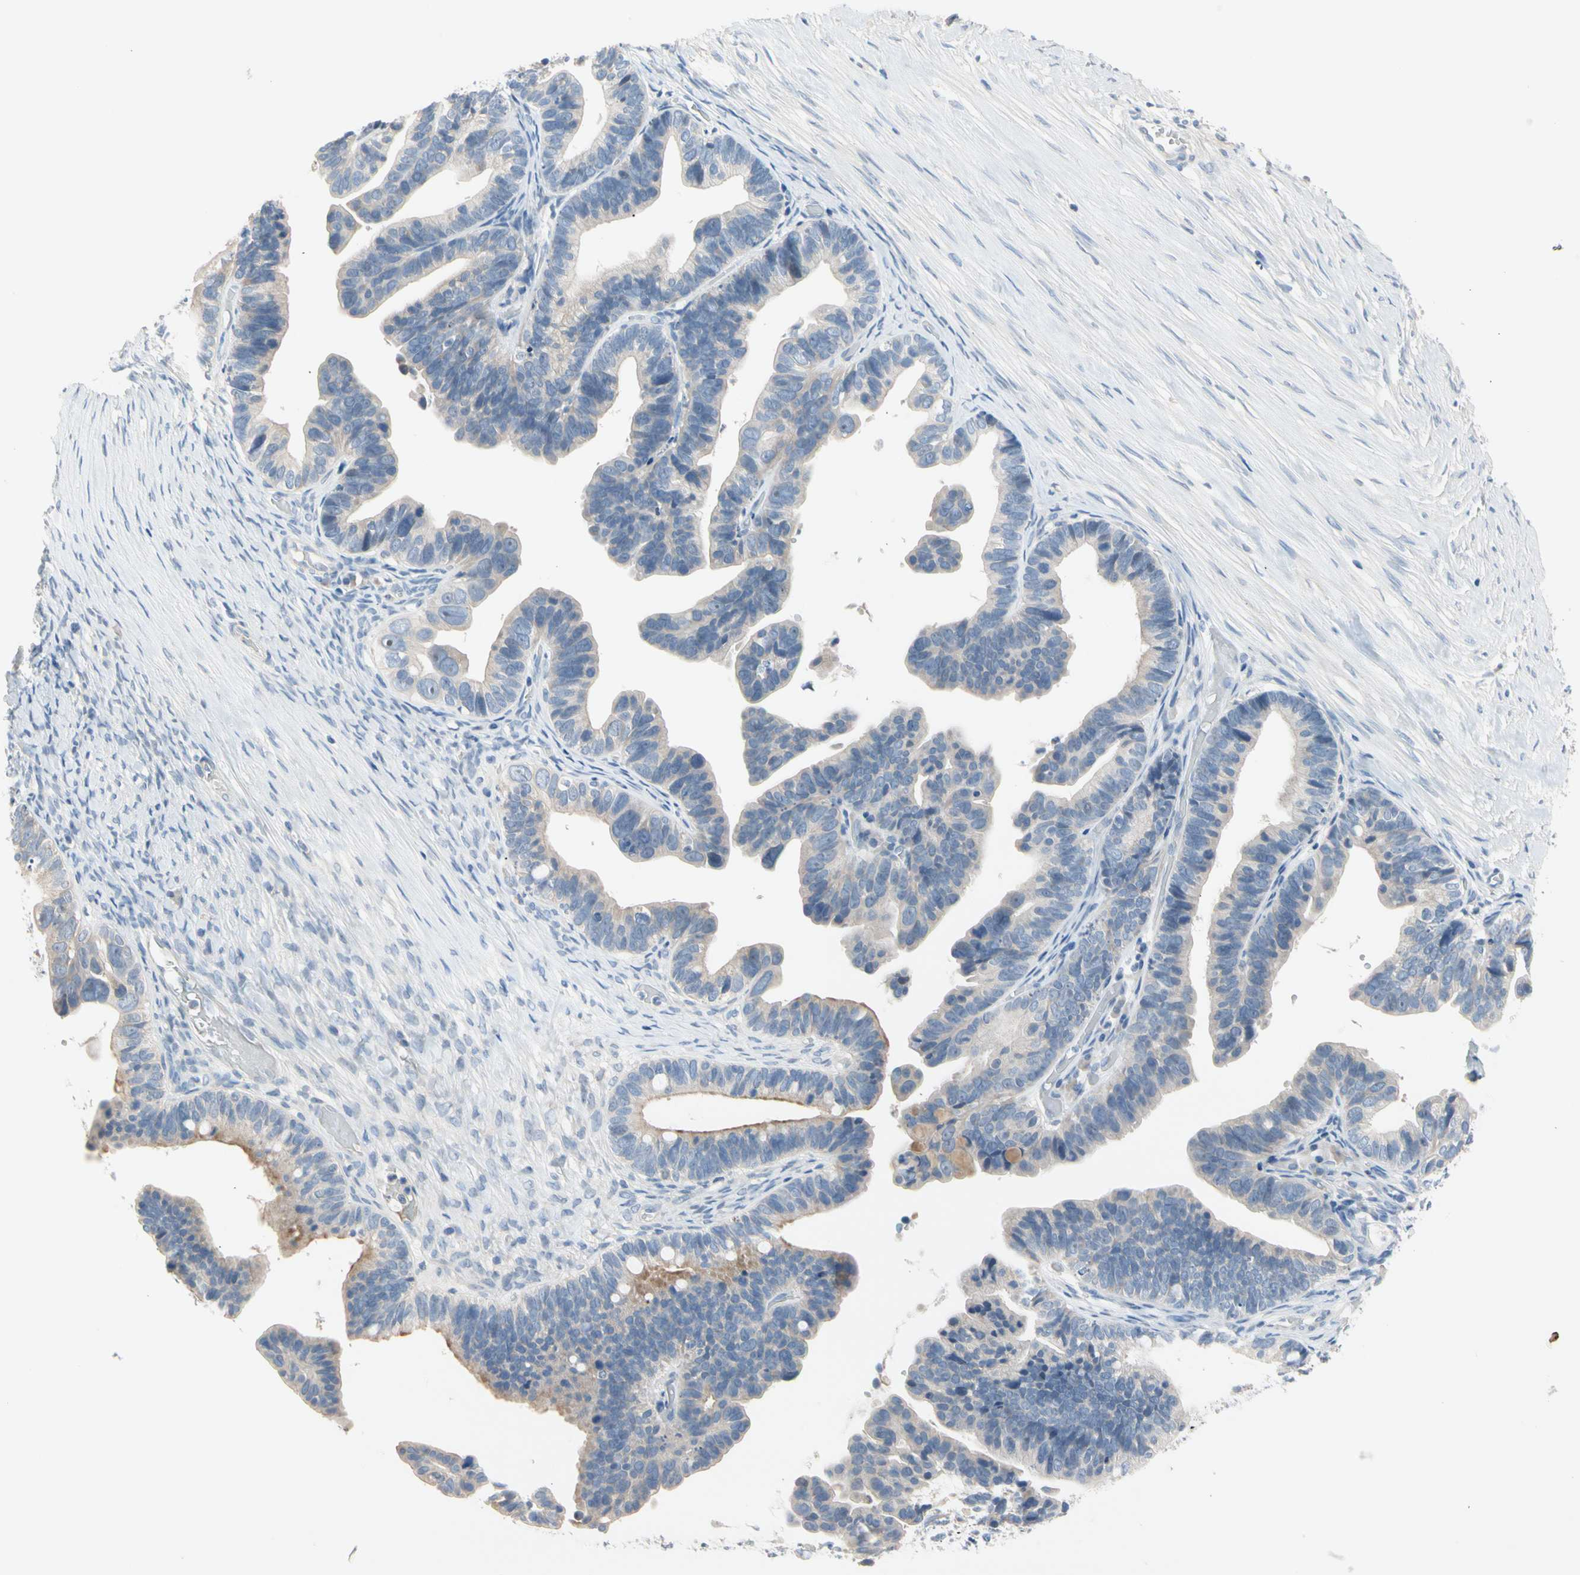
{"staining": {"intensity": "weak", "quantity": "<25%", "location": "cytoplasmic/membranous"}, "tissue": "ovarian cancer", "cell_type": "Tumor cells", "image_type": "cancer", "snomed": [{"axis": "morphology", "description": "Cystadenocarcinoma, serous, NOS"}, {"axis": "topography", "description": "Ovary"}], "caption": "There is no significant positivity in tumor cells of ovarian cancer (serous cystadenocarcinoma).", "gene": "MARK1", "patient": {"sex": "female", "age": 56}}